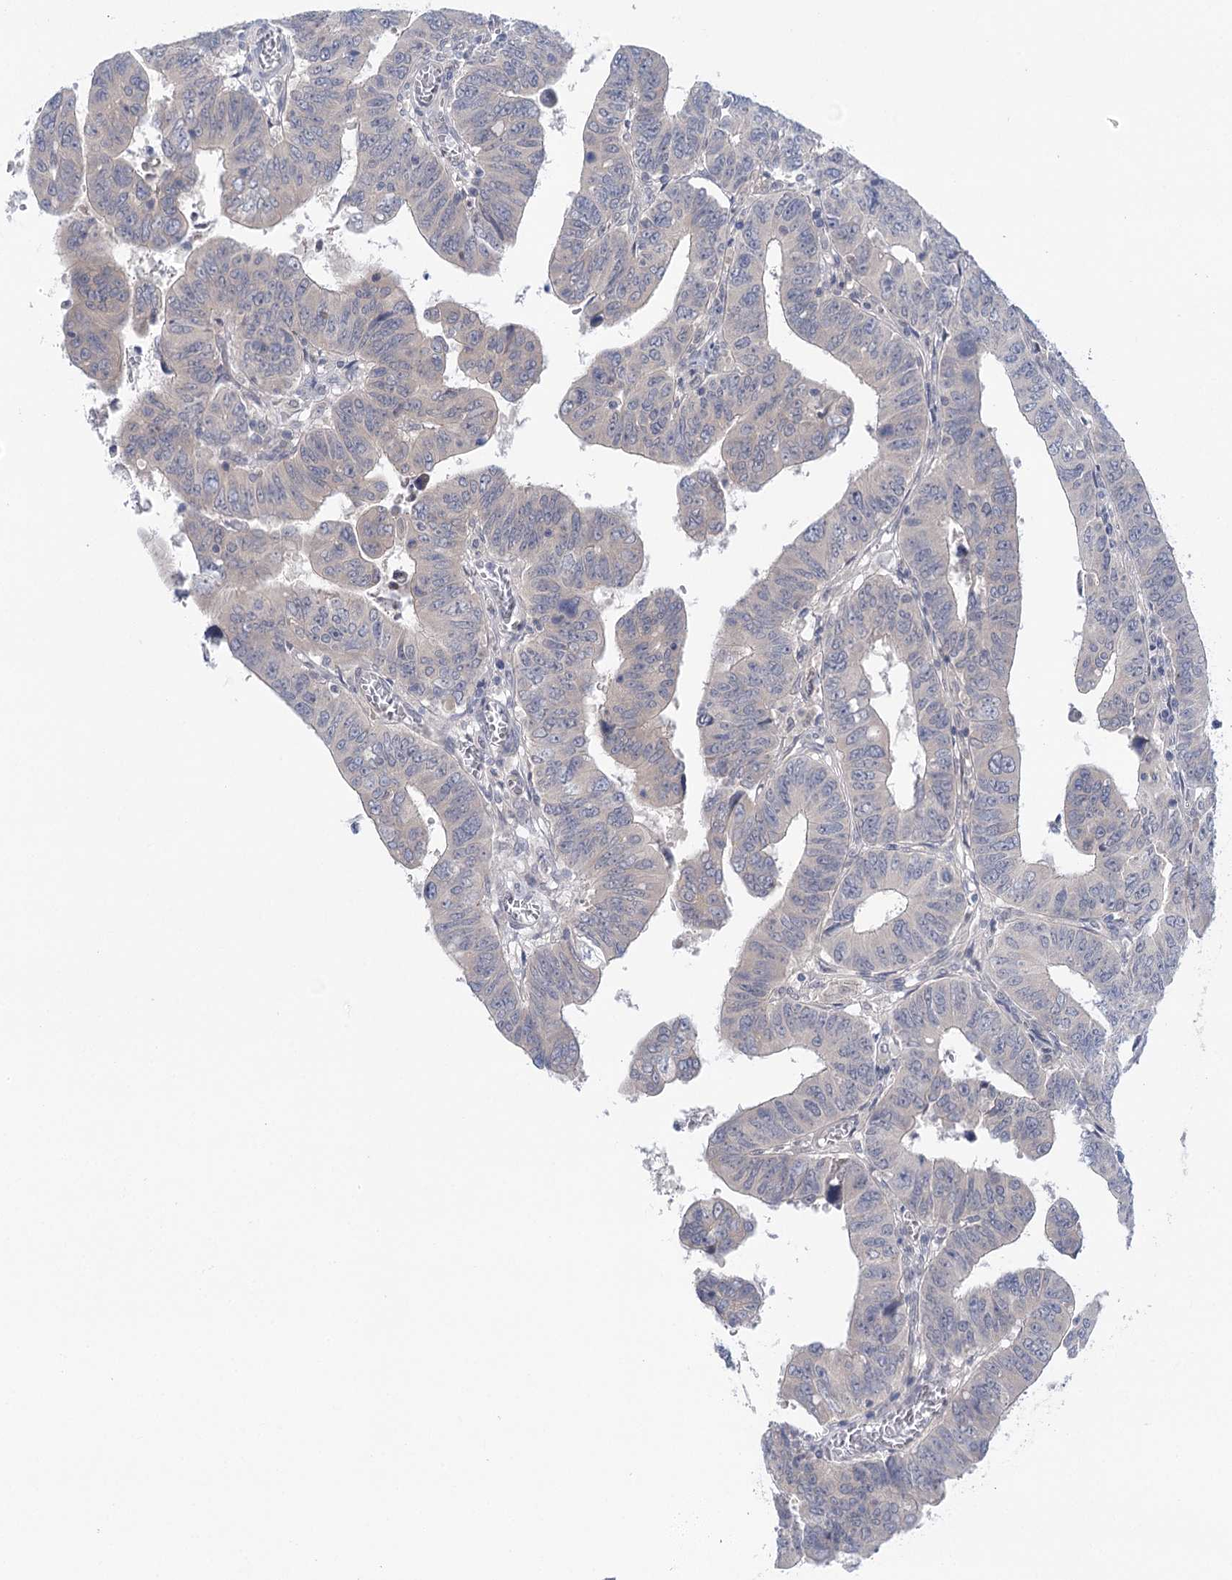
{"staining": {"intensity": "negative", "quantity": "none", "location": "none"}, "tissue": "colorectal cancer", "cell_type": "Tumor cells", "image_type": "cancer", "snomed": [{"axis": "morphology", "description": "Normal tissue, NOS"}, {"axis": "morphology", "description": "Adenocarcinoma, NOS"}, {"axis": "topography", "description": "Rectum"}], "caption": "This is an immunohistochemistry micrograph of human adenocarcinoma (colorectal). There is no staining in tumor cells.", "gene": "LALBA", "patient": {"sex": "female", "age": 65}}